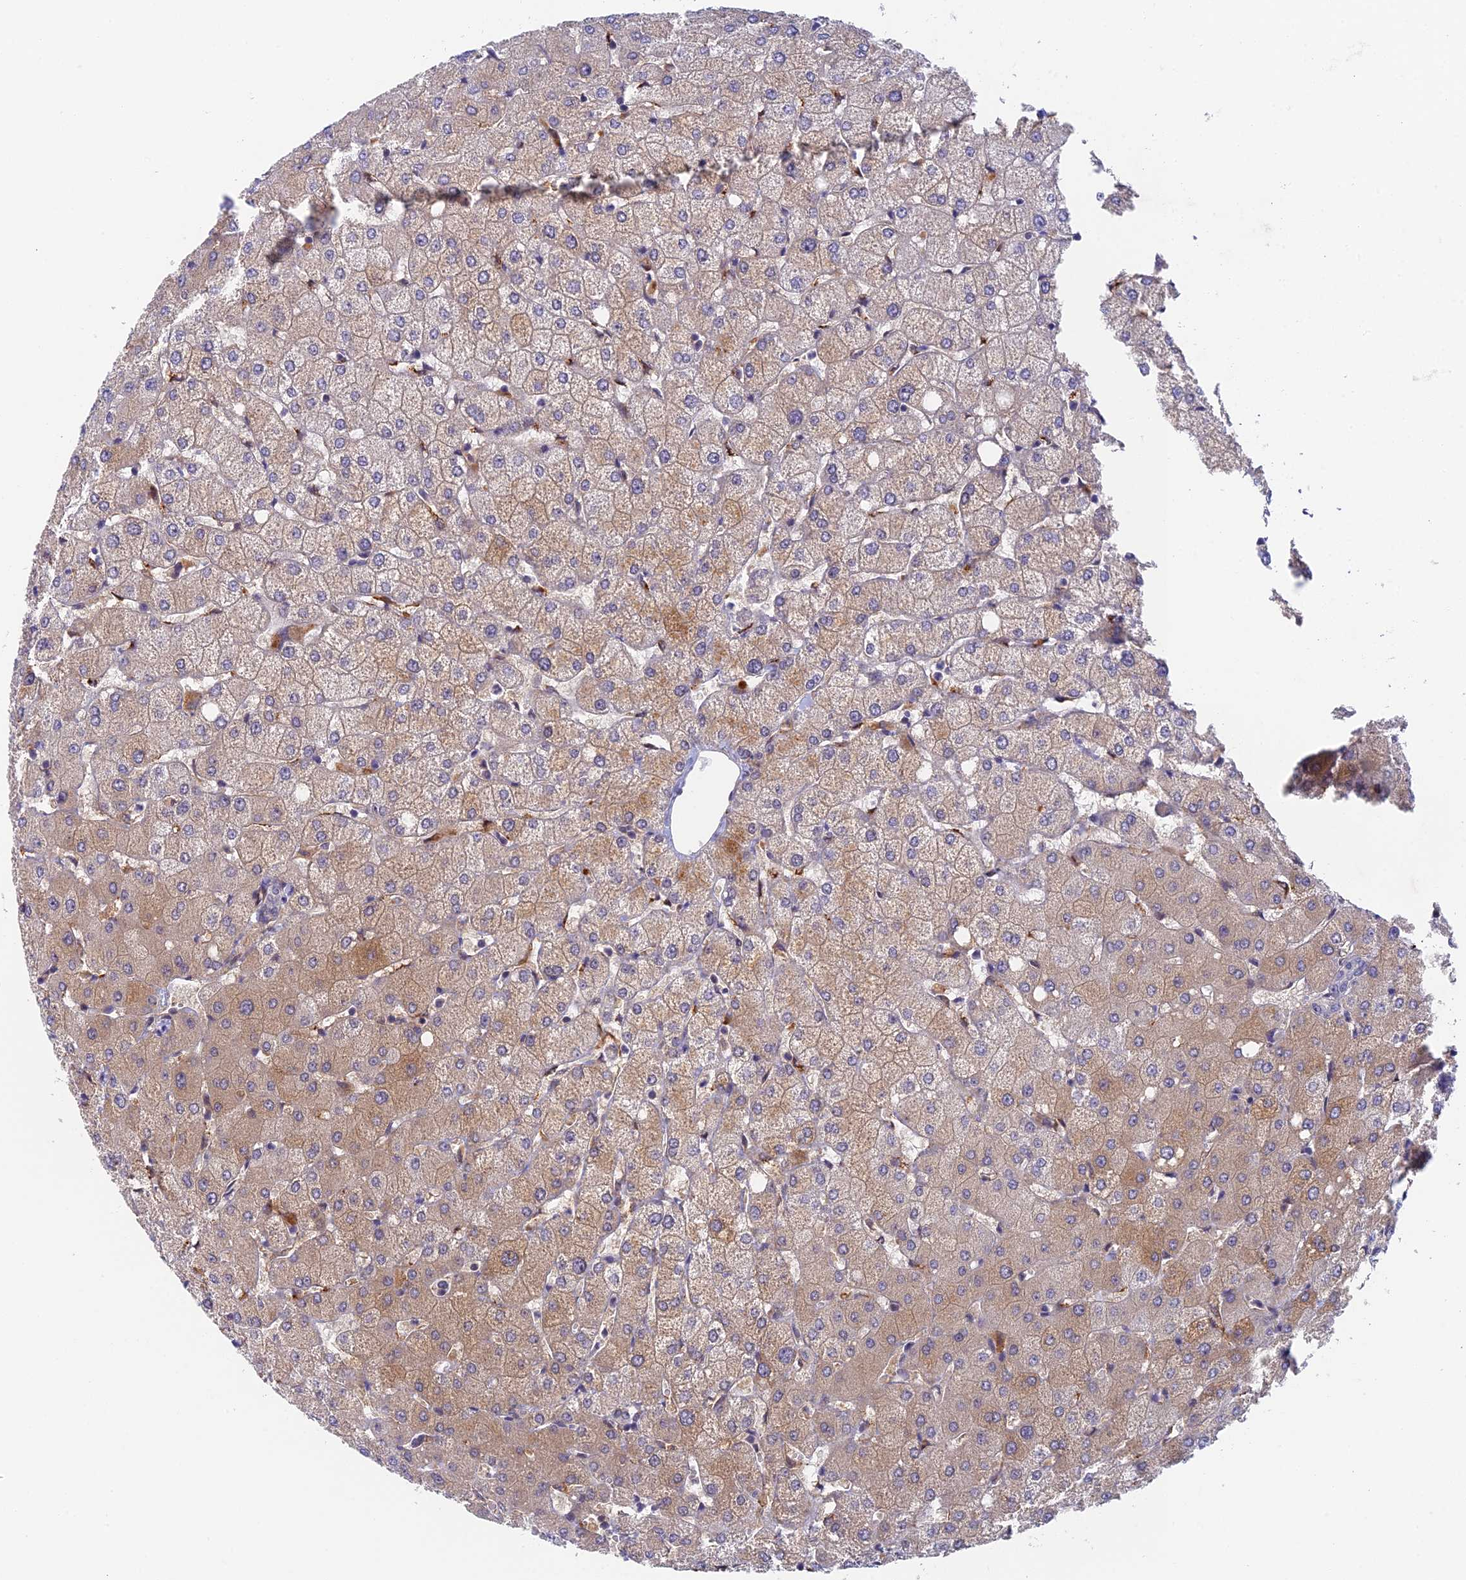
{"staining": {"intensity": "negative", "quantity": "none", "location": "none"}, "tissue": "liver", "cell_type": "Cholangiocytes", "image_type": "normal", "snomed": [{"axis": "morphology", "description": "Normal tissue, NOS"}, {"axis": "topography", "description": "Liver"}], "caption": "A histopathology image of liver stained for a protein reveals no brown staining in cholangiocytes. The staining is performed using DAB (3,3'-diaminobenzidine) brown chromogen with nuclei counter-stained in using hematoxylin.", "gene": "NSMCE1", "patient": {"sex": "female", "age": 54}}